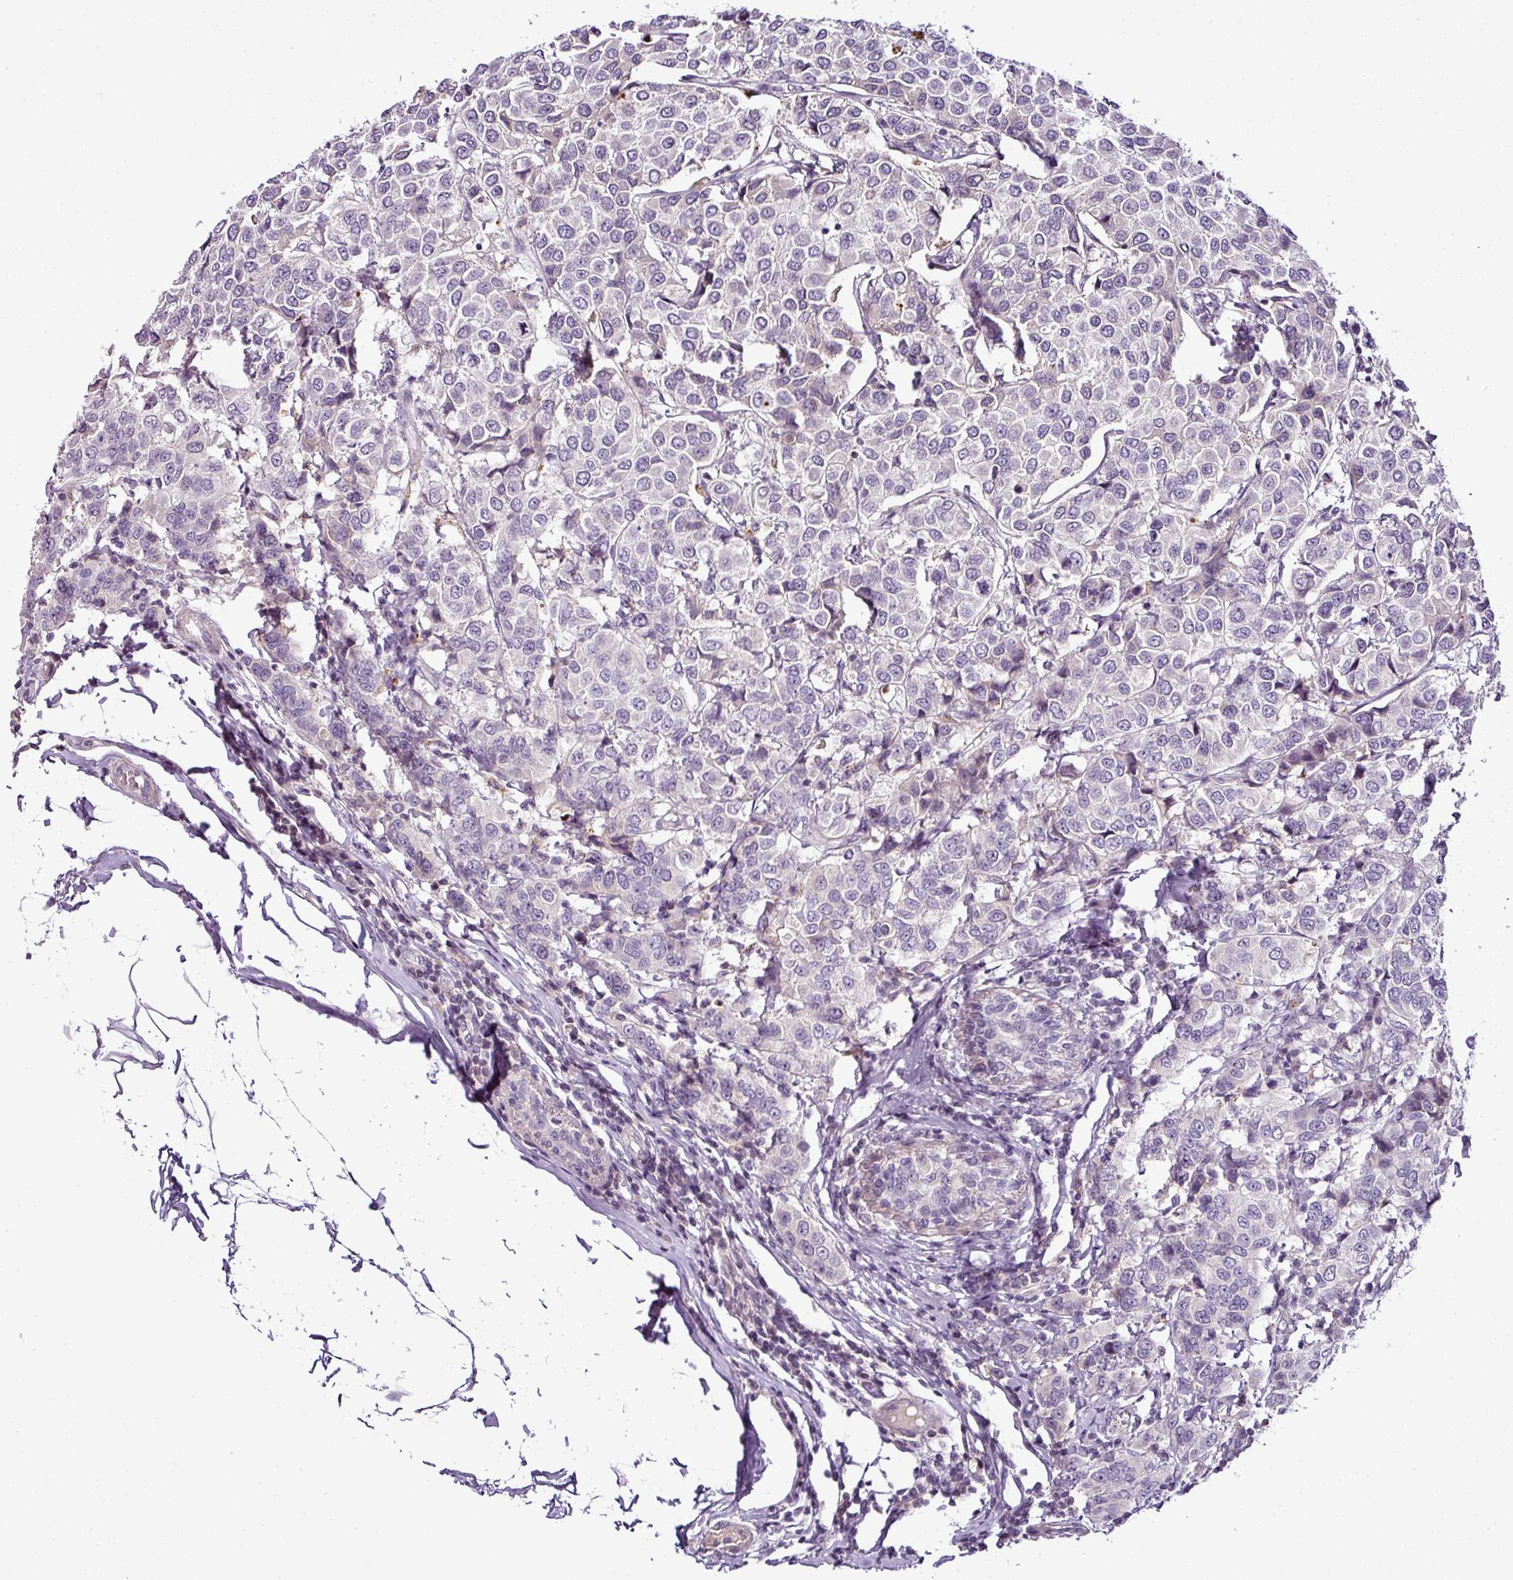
{"staining": {"intensity": "negative", "quantity": "none", "location": "none"}, "tissue": "breast cancer", "cell_type": "Tumor cells", "image_type": "cancer", "snomed": [{"axis": "morphology", "description": "Duct carcinoma"}, {"axis": "topography", "description": "Breast"}], "caption": "A high-resolution image shows IHC staining of breast cancer, which displays no significant expression in tumor cells.", "gene": "TEX30", "patient": {"sex": "female", "age": 55}}